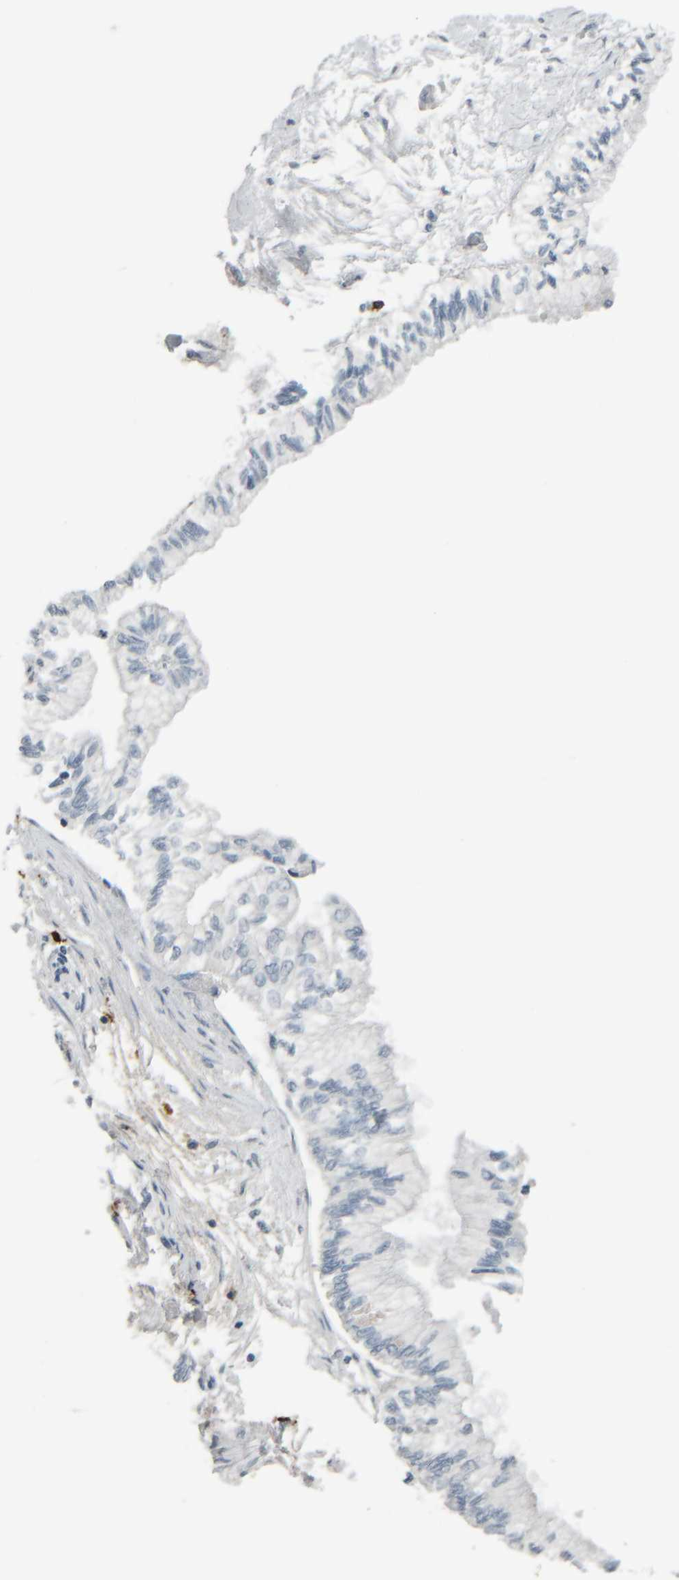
{"staining": {"intensity": "negative", "quantity": "none", "location": "none"}, "tissue": "pancreatic cancer", "cell_type": "Tumor cells", "image_type": "cancer", "snomed": [{"axis": "morphology", "description": "Adenocarcinoma, NOS"}, {"axis": "topography", "description": "Pancreas"}], "caption": "A high-resolution image shows IHC staining of pancreatic cancer (adenocarcinoma), which reveals no significant positivity in tumor cells.", "gene": "TPSAB1", "patient": {"sex": "male", "age": 79}}